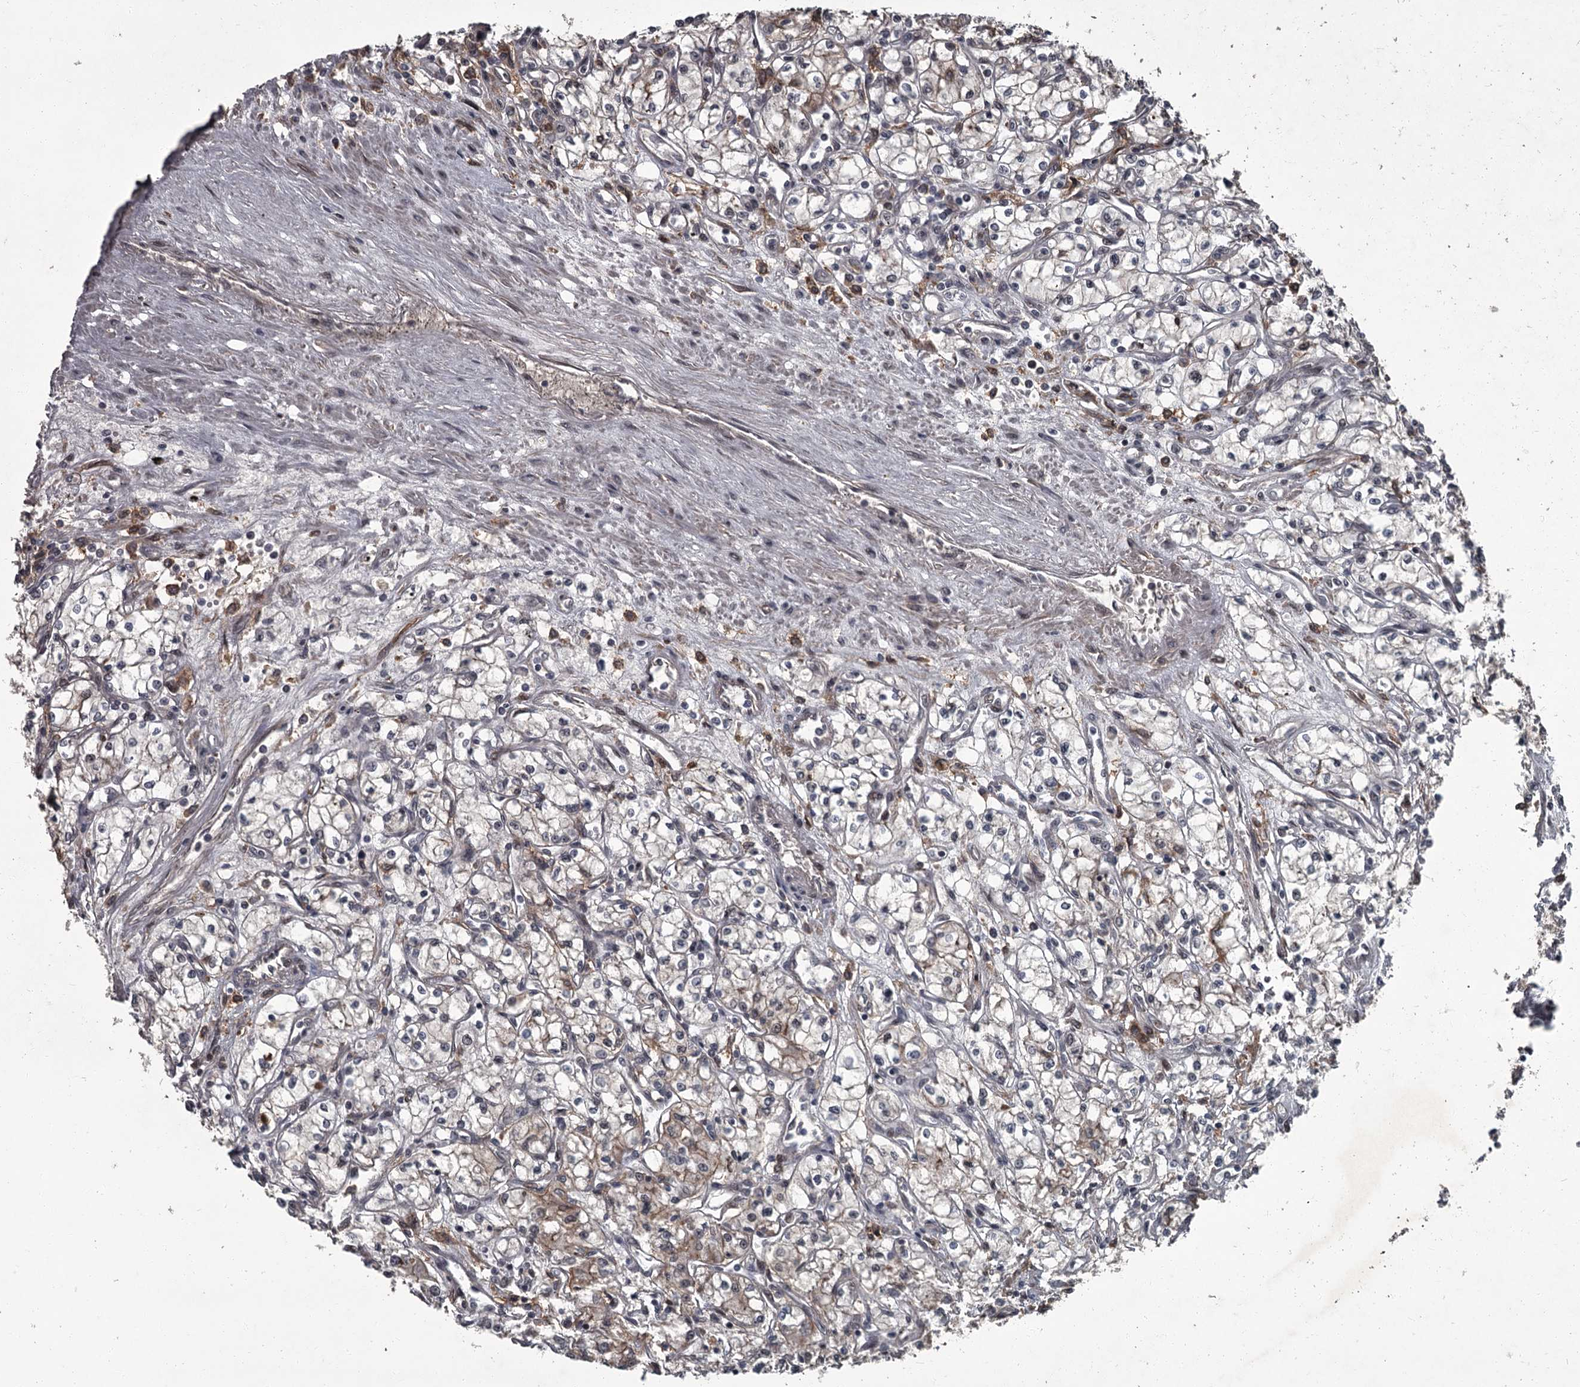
{"staining": {"intensity": "weak", "quantity": ">75%", "location": "cytoplasmic/membranous"}, "tissue": "renal cancer", "cell_type": "Tumor cells", "image_type": "cancer", "snomed": [{"axis": "morphology", "description": "Adenocarcinoma, NOS"}, {"axis": "topography", "description": "Kidney"}], "caption": "Immunohistochemistry (IHC) micrograph of neoplastic tissue: renal cancer stained using immunohistochemistry (IHC) shows low levels of weak protein expression localized specifically in the cytoplasmic/membranous of tumor cells, appearing as a cytoplasmic/membranous brown color.", "gene": "FLVCR2", "patient": {"sex": "male", "age": 59}}